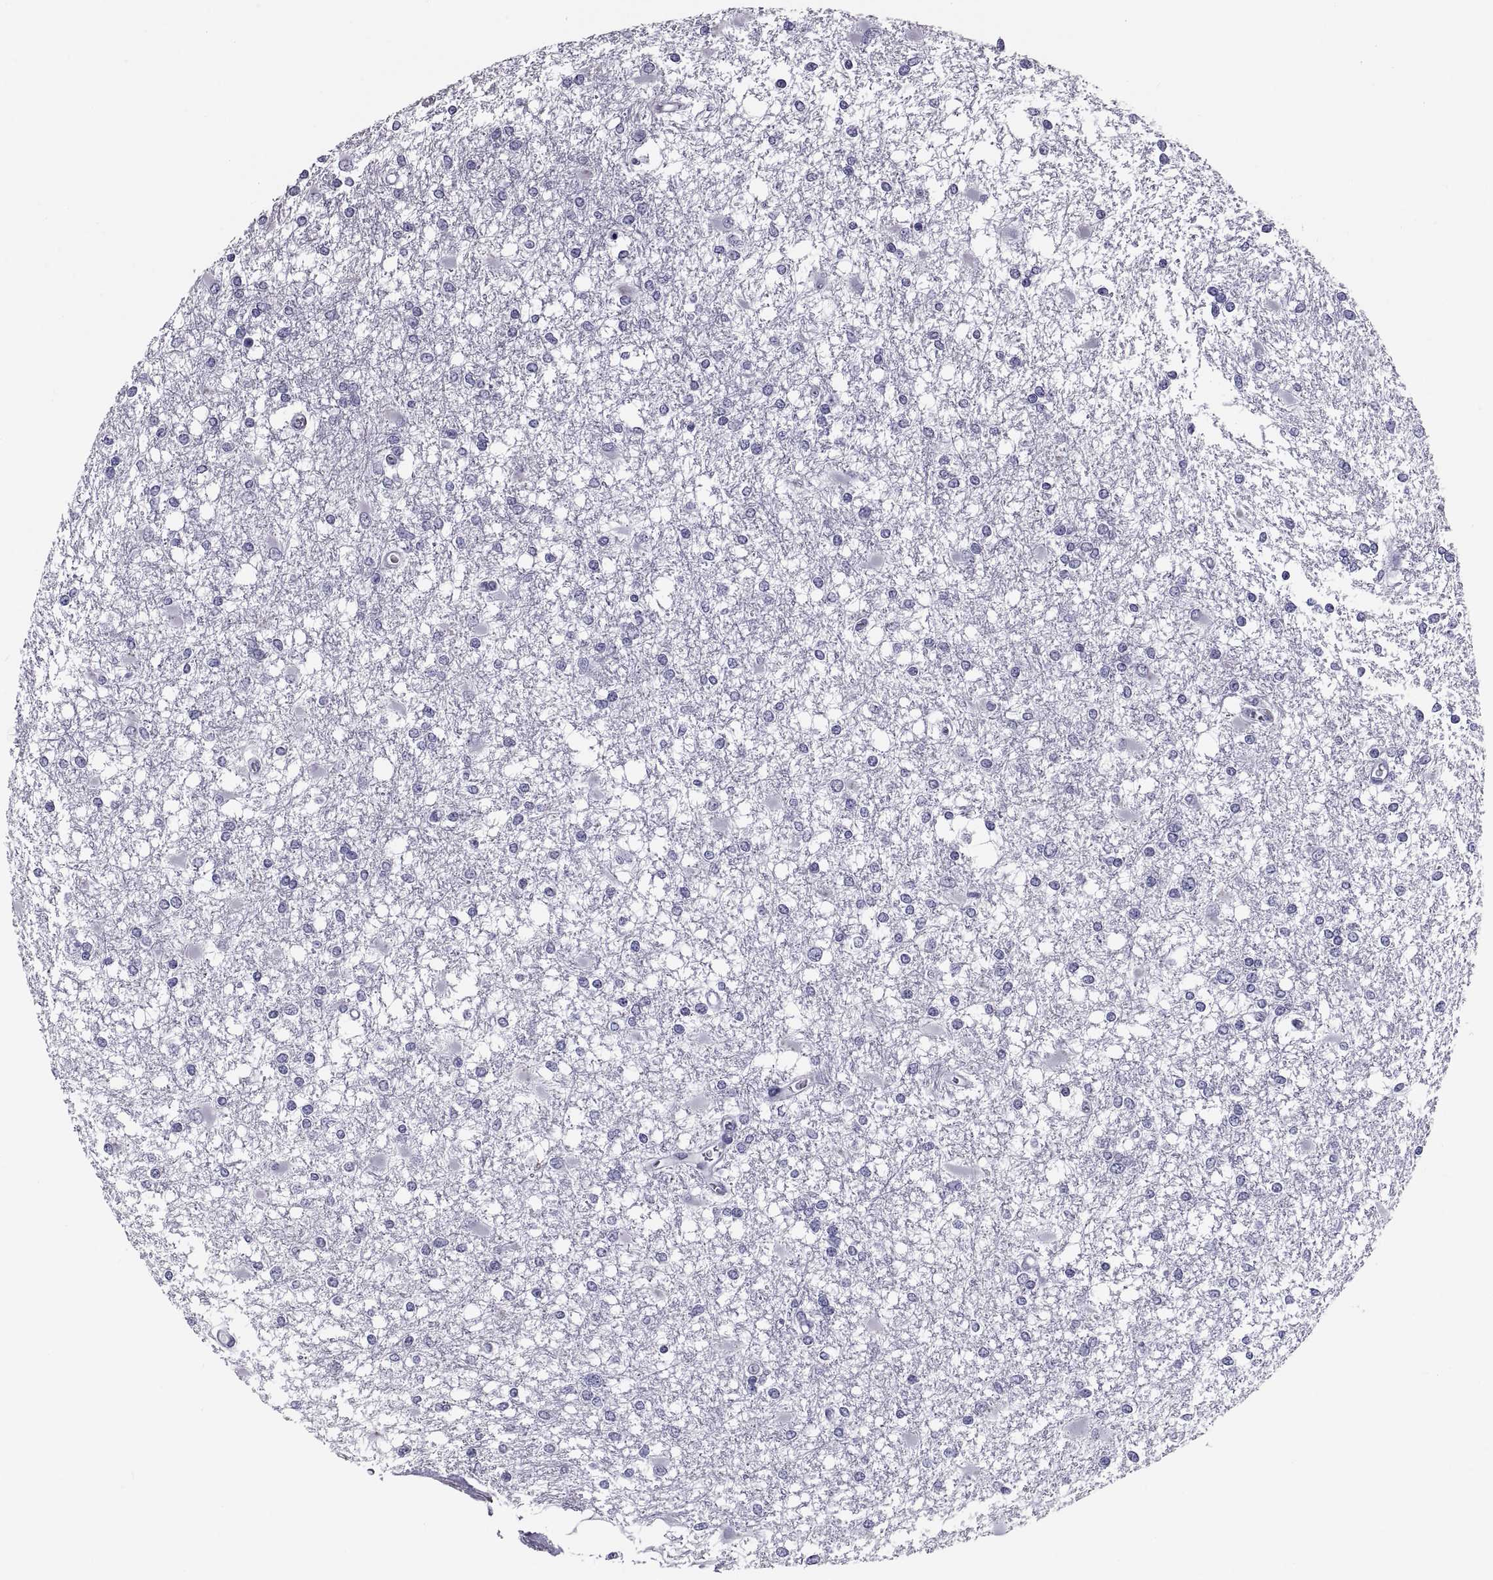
{"staining": {"intensity": "negative", "quantity": "none", "location": "none"}, "tissue": "glioma", "cell_type": "Tumor cells", "image_type": "cancer", "snomed": [{"axis": "morphology", "description": "Glioma, malignant, High grade"}, {"axis": "topography", "description": "Cerebral cortex"}], "caption": "DAB (3,3'-diaminobenzidine) immunohistochemical staining of high-grade glioma (malignant) shows no significant positivity in tumor cells.", "gene": "CRISP1", "patient": {"sex": "male", "age": 79}}